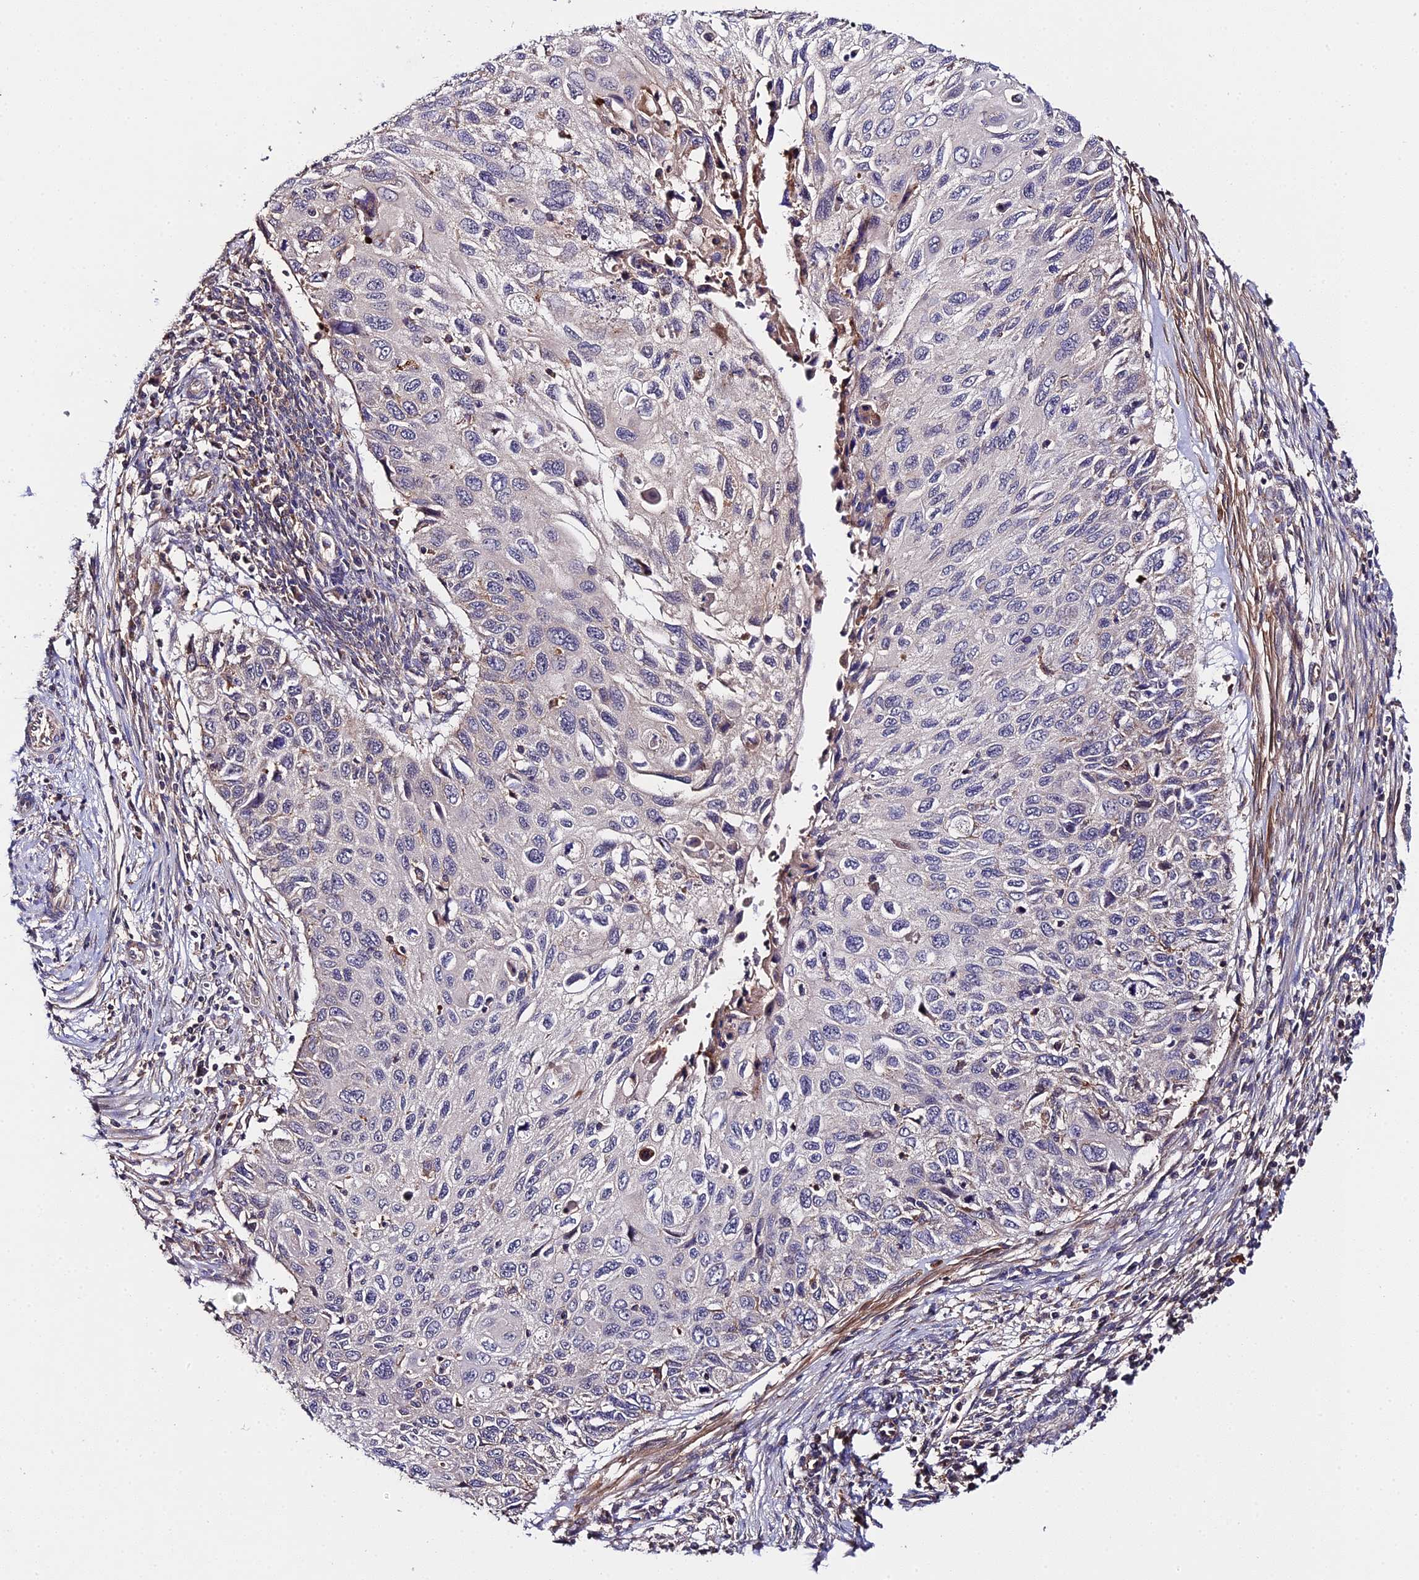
{"staining": {"intensity": "negative", "quantity": "none", "location": "none"}, "tissue": "cervical cancer", "cell_type": "Tumor cells", "image_type": "cancer", "snomed": [{"axis": "morphology", "description": "Squamous cell carcinoma, NOS"}, {"axis": "topography", "description": "Cervix"}], "caption": "Protein analysis of squamous cell carcinoma (cervical) reveals no significant positivity in tumor cells.", "gene": "ZBED8", "patient": {"sex": "female", "age": 70}}